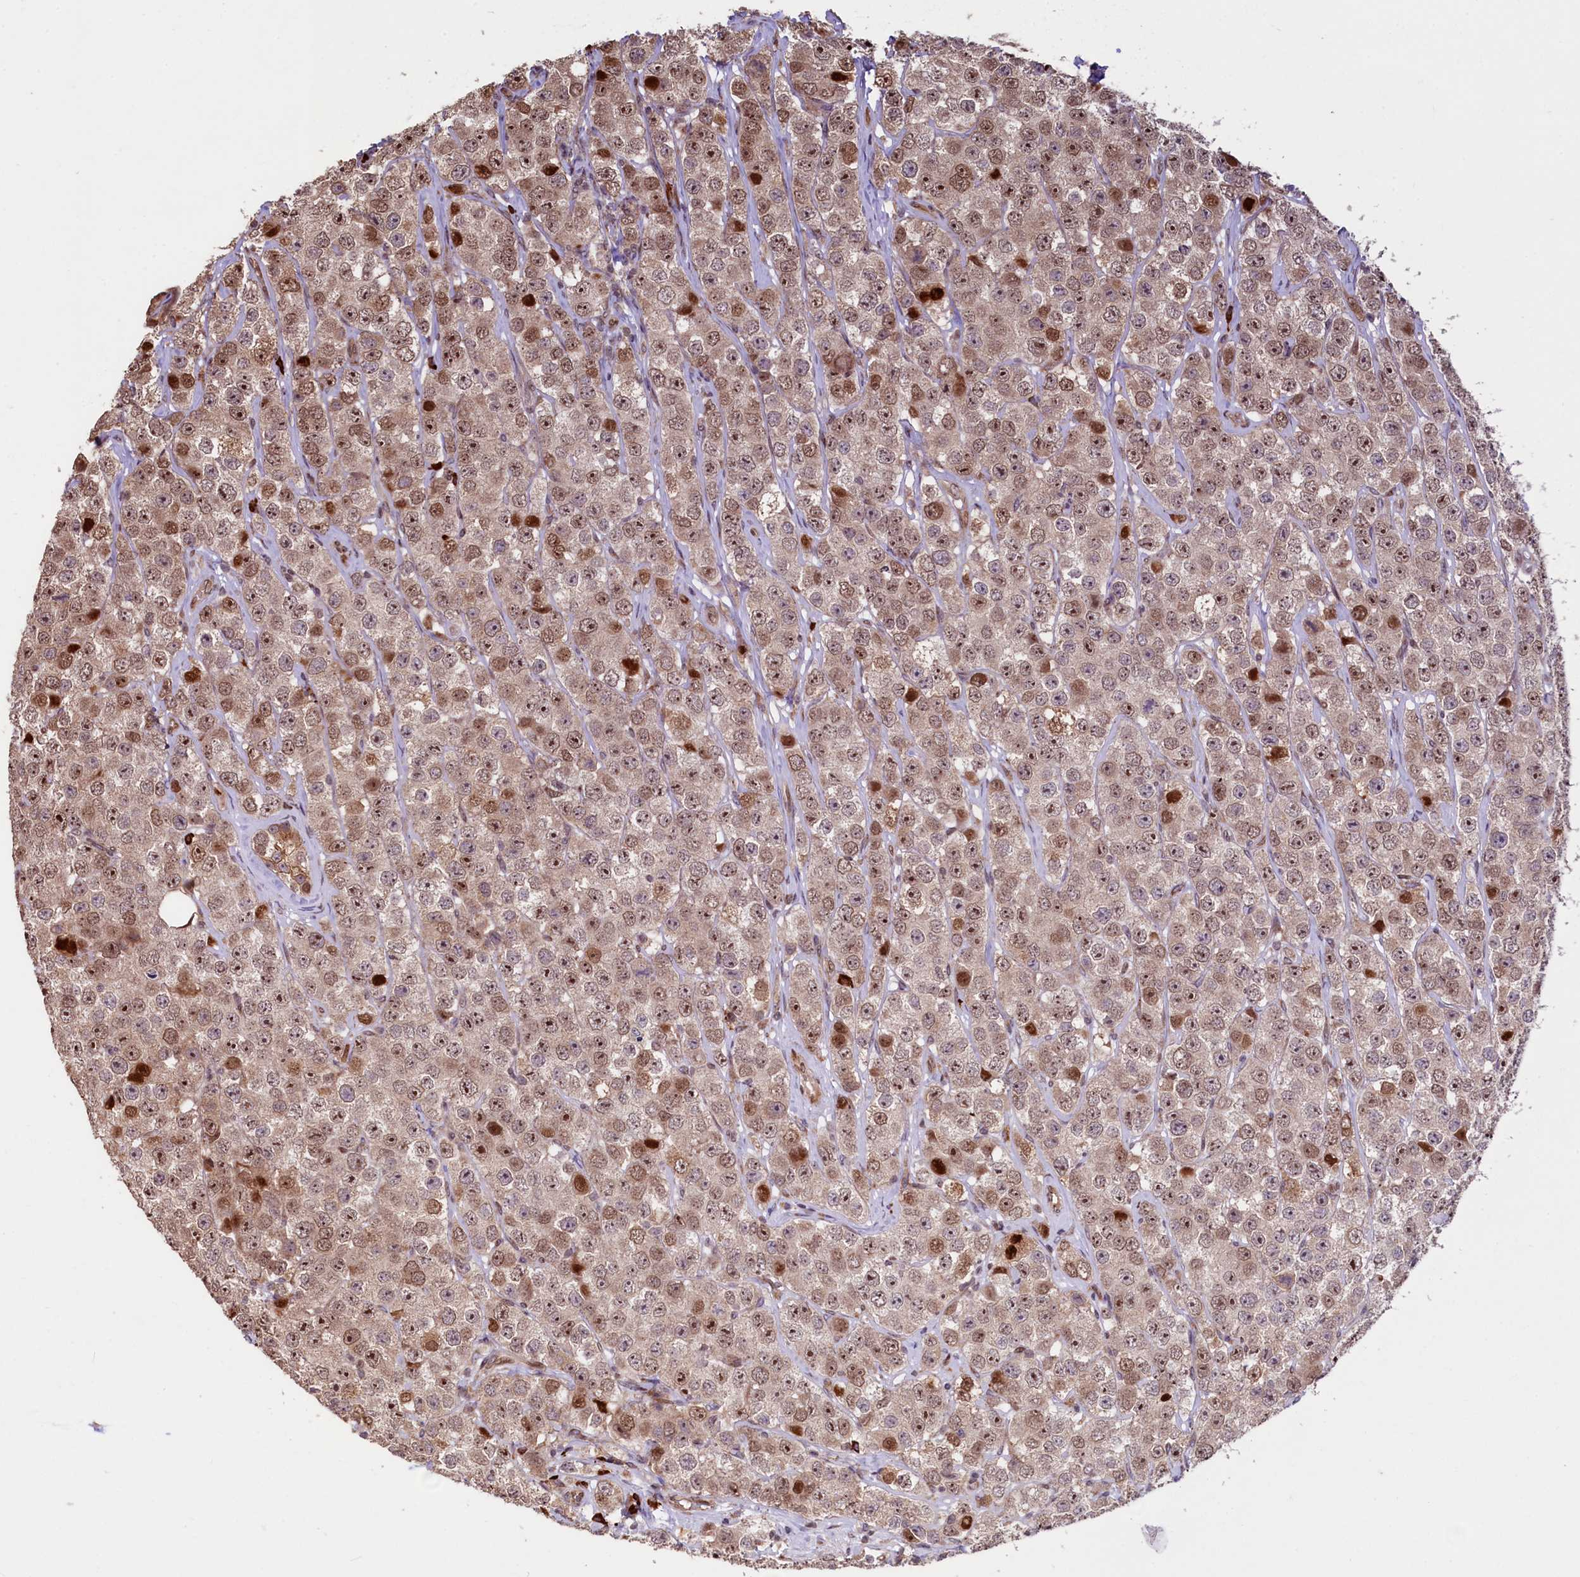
{"staining": {"intensity": "moderate", "quantity": ">75%", "location": "cytoplasmic/membranous,nuclear"}, "tissue": "testis cancer", "cell_type": "Tumor cells", "image_type": "cancer", "snomed": [{"axis": "morphology", "description": "Seminoma, NOS"}, {"axis": "topography", "description": "Testis"}], "caption": "Testis cancer tissue exhibits moderate cytoplasmic/membranous and nuclear positivity in about >75% of tumor cells", "gene": "C5orf15", "patient": {"sex": "male", "age": 28}}